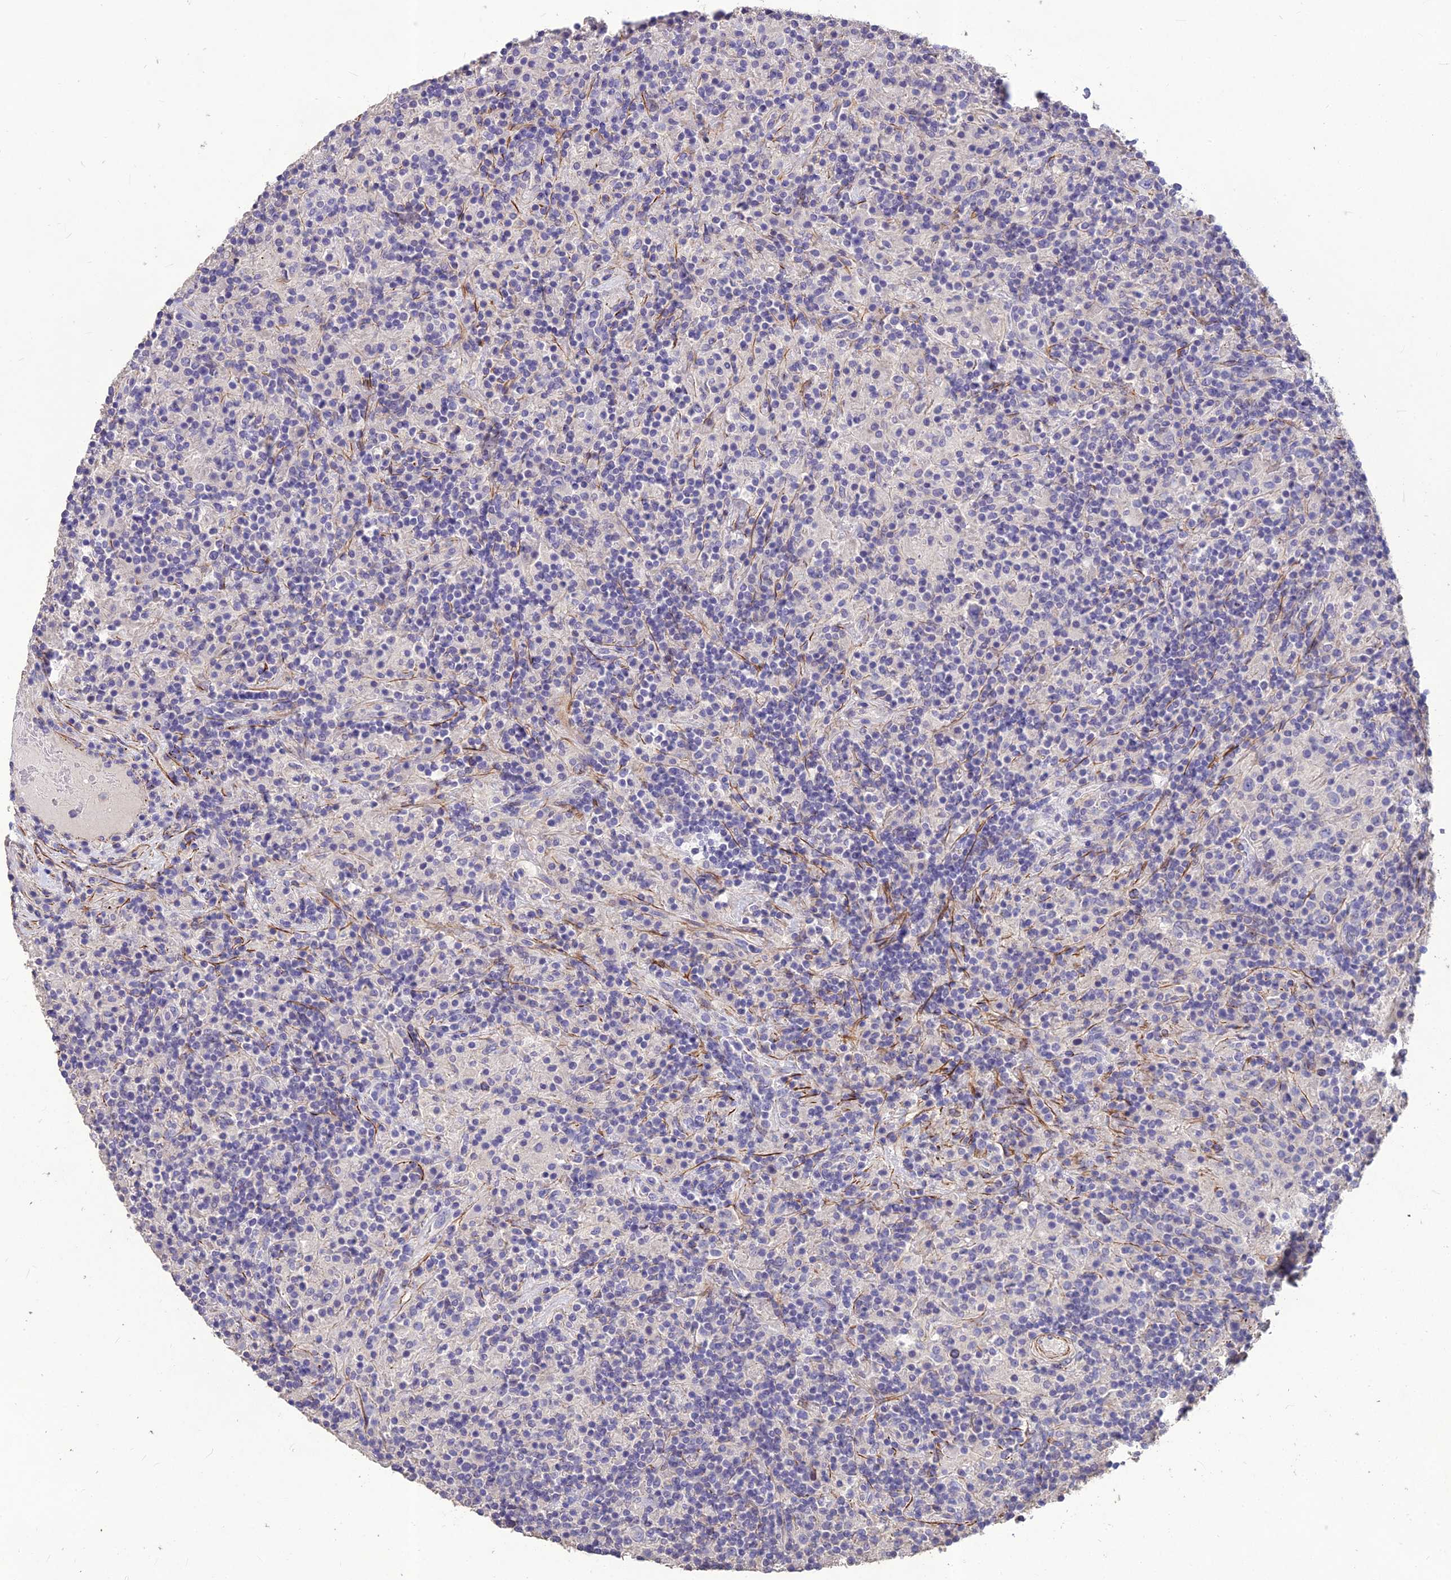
{"staining": {"intensity": "negative", "quantity": "none", "location": "none"}, "tissue": "lymphoma", "cell_type": "Tumor cells", "image_type": "cancer", "snomed": [{"axis": "morphology", "description": "Hodgkin's disease, NOS"}, {"axis": "topography", "description": "Lymph node"}], "caption": "This is an immunohistochemistry image of human Hodgkin's disease. There is no expression in tumor cells.", "gene": "CLUH", "patient": {"sex": "male", "age": 70}}